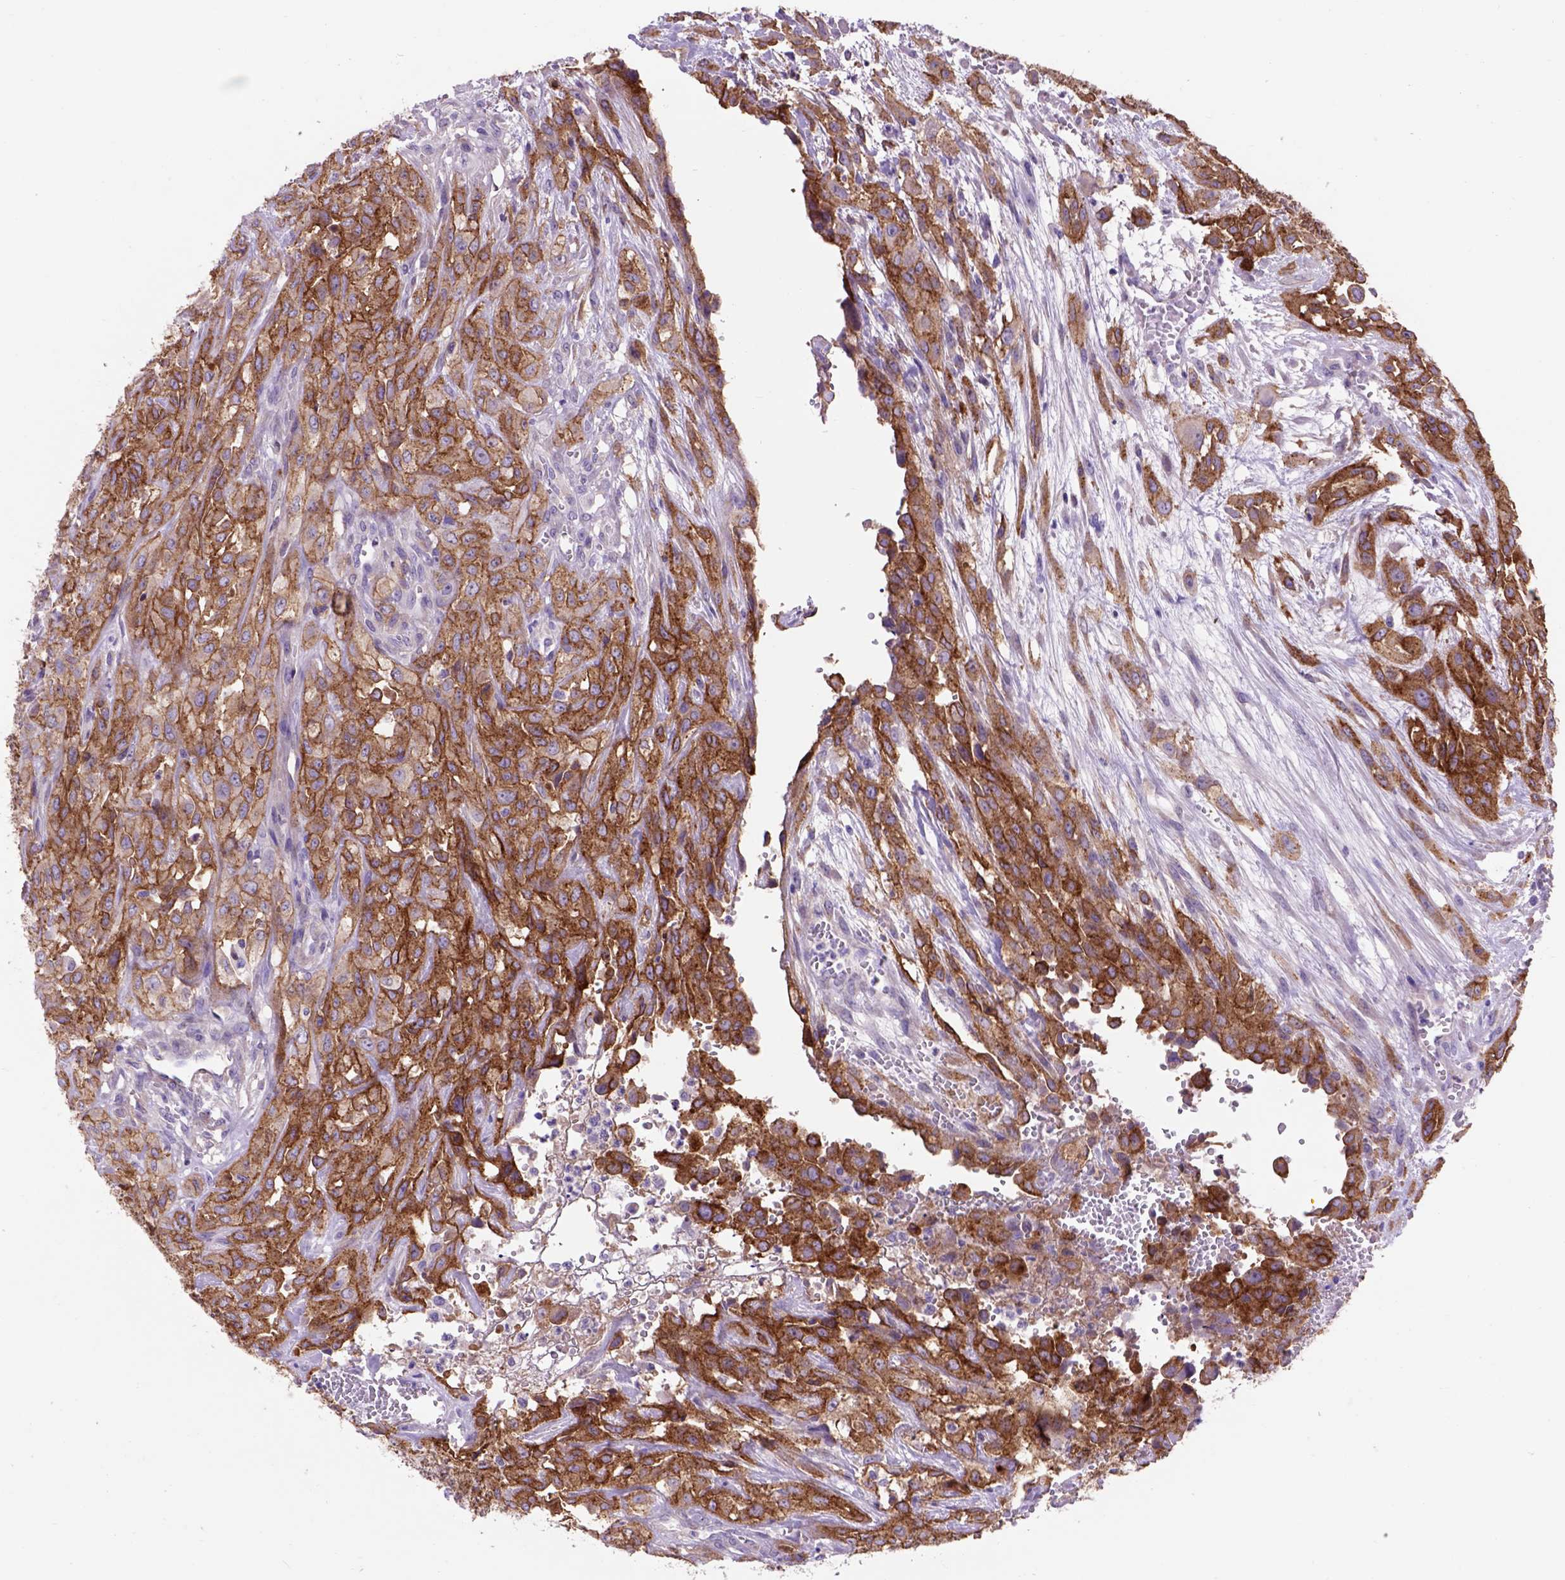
{"staining": {"intensity": "moderate", "quantity": ">75%", "location": "cytoplasmic/membranous"}, "tissue": "urothelial cancer", "cell_type": "Tumor cells", "image_type": "cancer", "snomed": [{"axis": "morphology", "description": "Urothelial carcinoma, High grade"}, {"axis": "topography", "description": "Urinary bladder"}], "caption": "Urothelial cancer stained with immunohistochemistry demonstrates moderate cytoplasmic/membranous expression in approximately >75% of tumor cells.", "gene": "EGFR", "patient": {"sex": "male", "age": 67}}